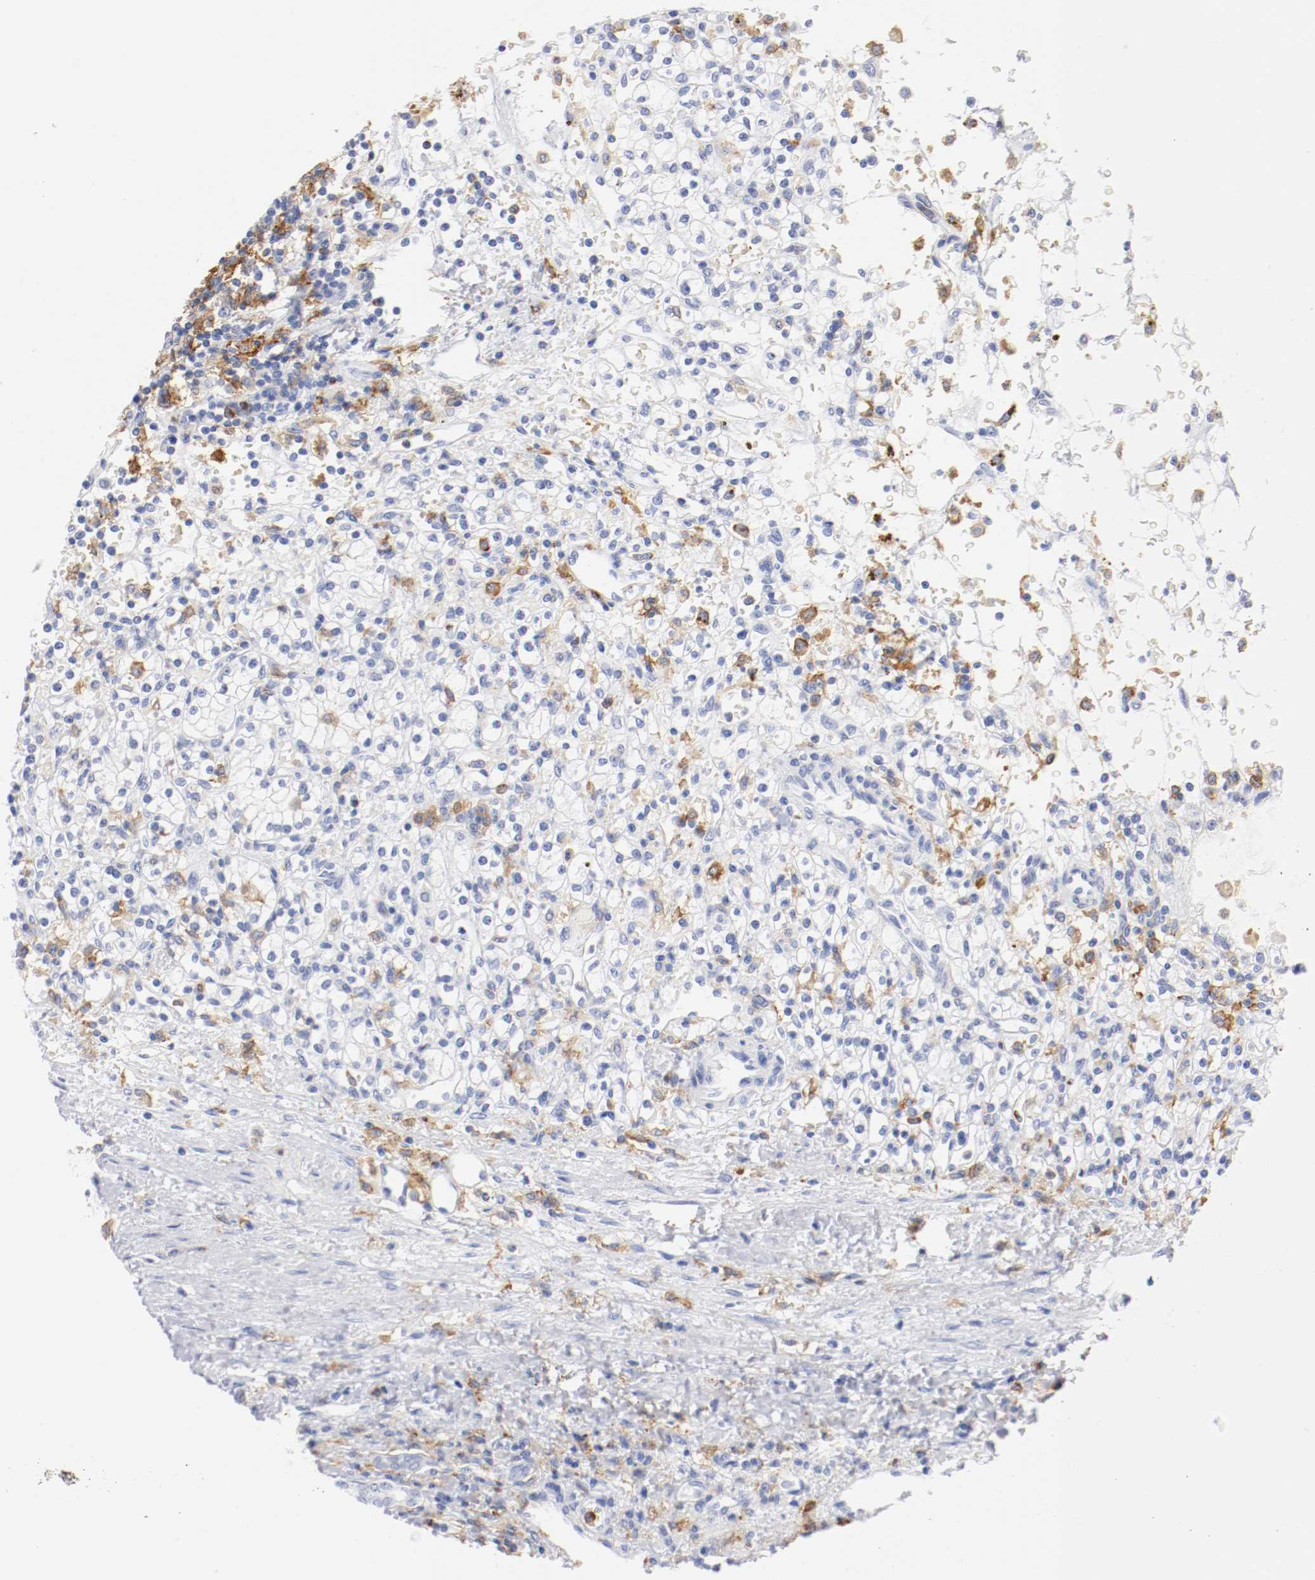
{"staining": {"intensity": "negative", "quantity": "none", "location": "none"}, "tissue": "renal cancer", "cell_type": "Tumor cells", "image_type": "cancer", "snomed": [{"axis": "morphology", "description": "Normal tissue, NOS"}, {"axis": "morphology", "description": "Adenocarcinoma, NOS"}, {"axis": "topography", "description": "Kidney"}], "caption": "Immunohistochemistry (IHC) image of human renal cancer (adenocarcinoma) stained for a protein (brown), which reveals no staining in tumor cells.", "gene": "ITGAX", "patient": {"sex": "female", "age": 55}}